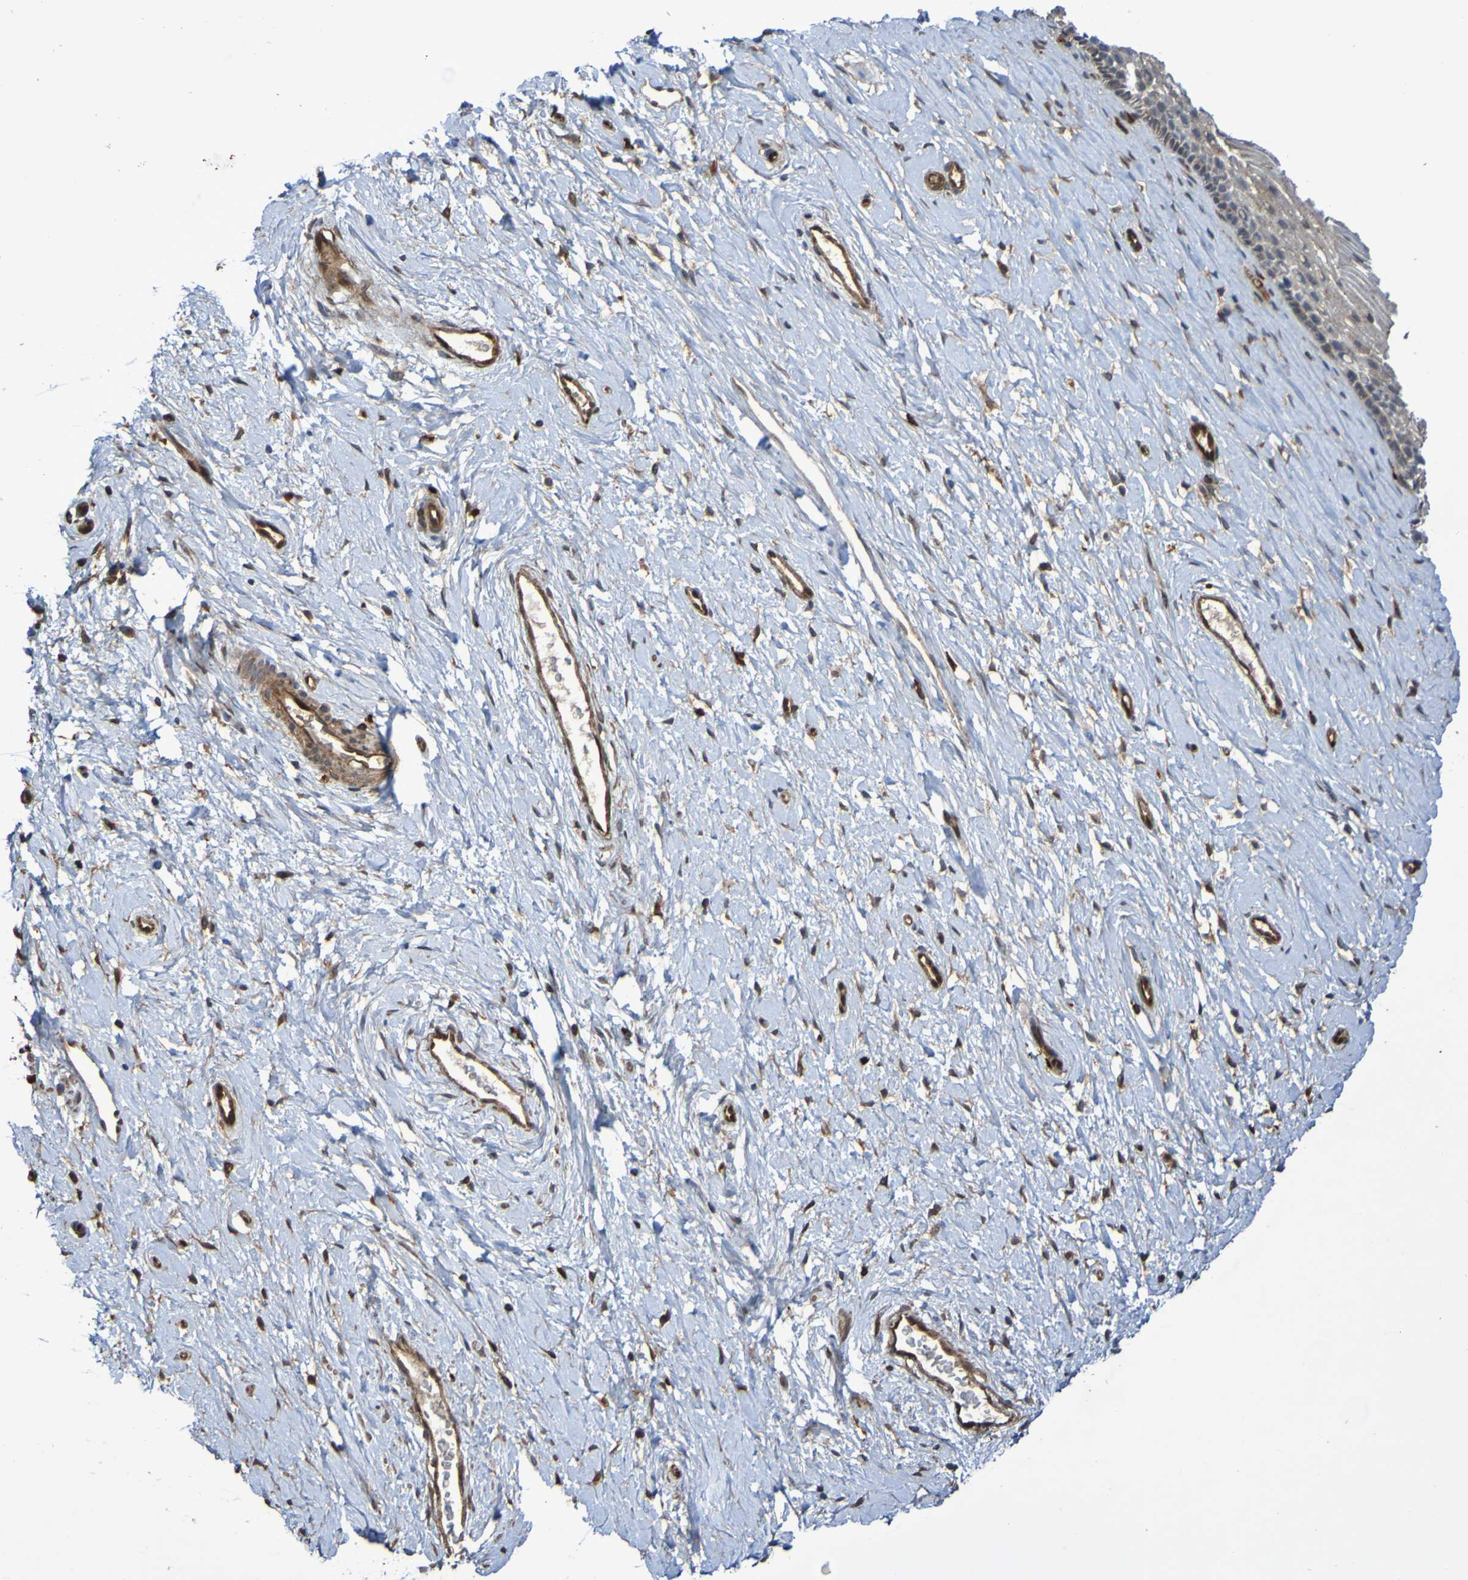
{"staining": {"intensity": "moderate", "quantity": ">75%", "location": "cytoplasmic/membranous"}, "tissue": "cervix", "cell_type": "Squamous epithelial cells", "image_type": "normal", "snomed": [{"axis": "morphology", "description": "Normal tissue, NOS"}, {"axis": "topography", "description": "Cervix"}], "caption": "Unremarkable cervix exhibits moderate cytoplasmic/membranous expression in approximately >75% of squamous epithelial cells Using DAB (3,3'-diaminobenzidine) (brown) and hematoxylin (blue) stains, captured at high magnification using brightfield microscopy..", "gene": "SERPINB6", "patient": {"sex": "female", "age": 39}}